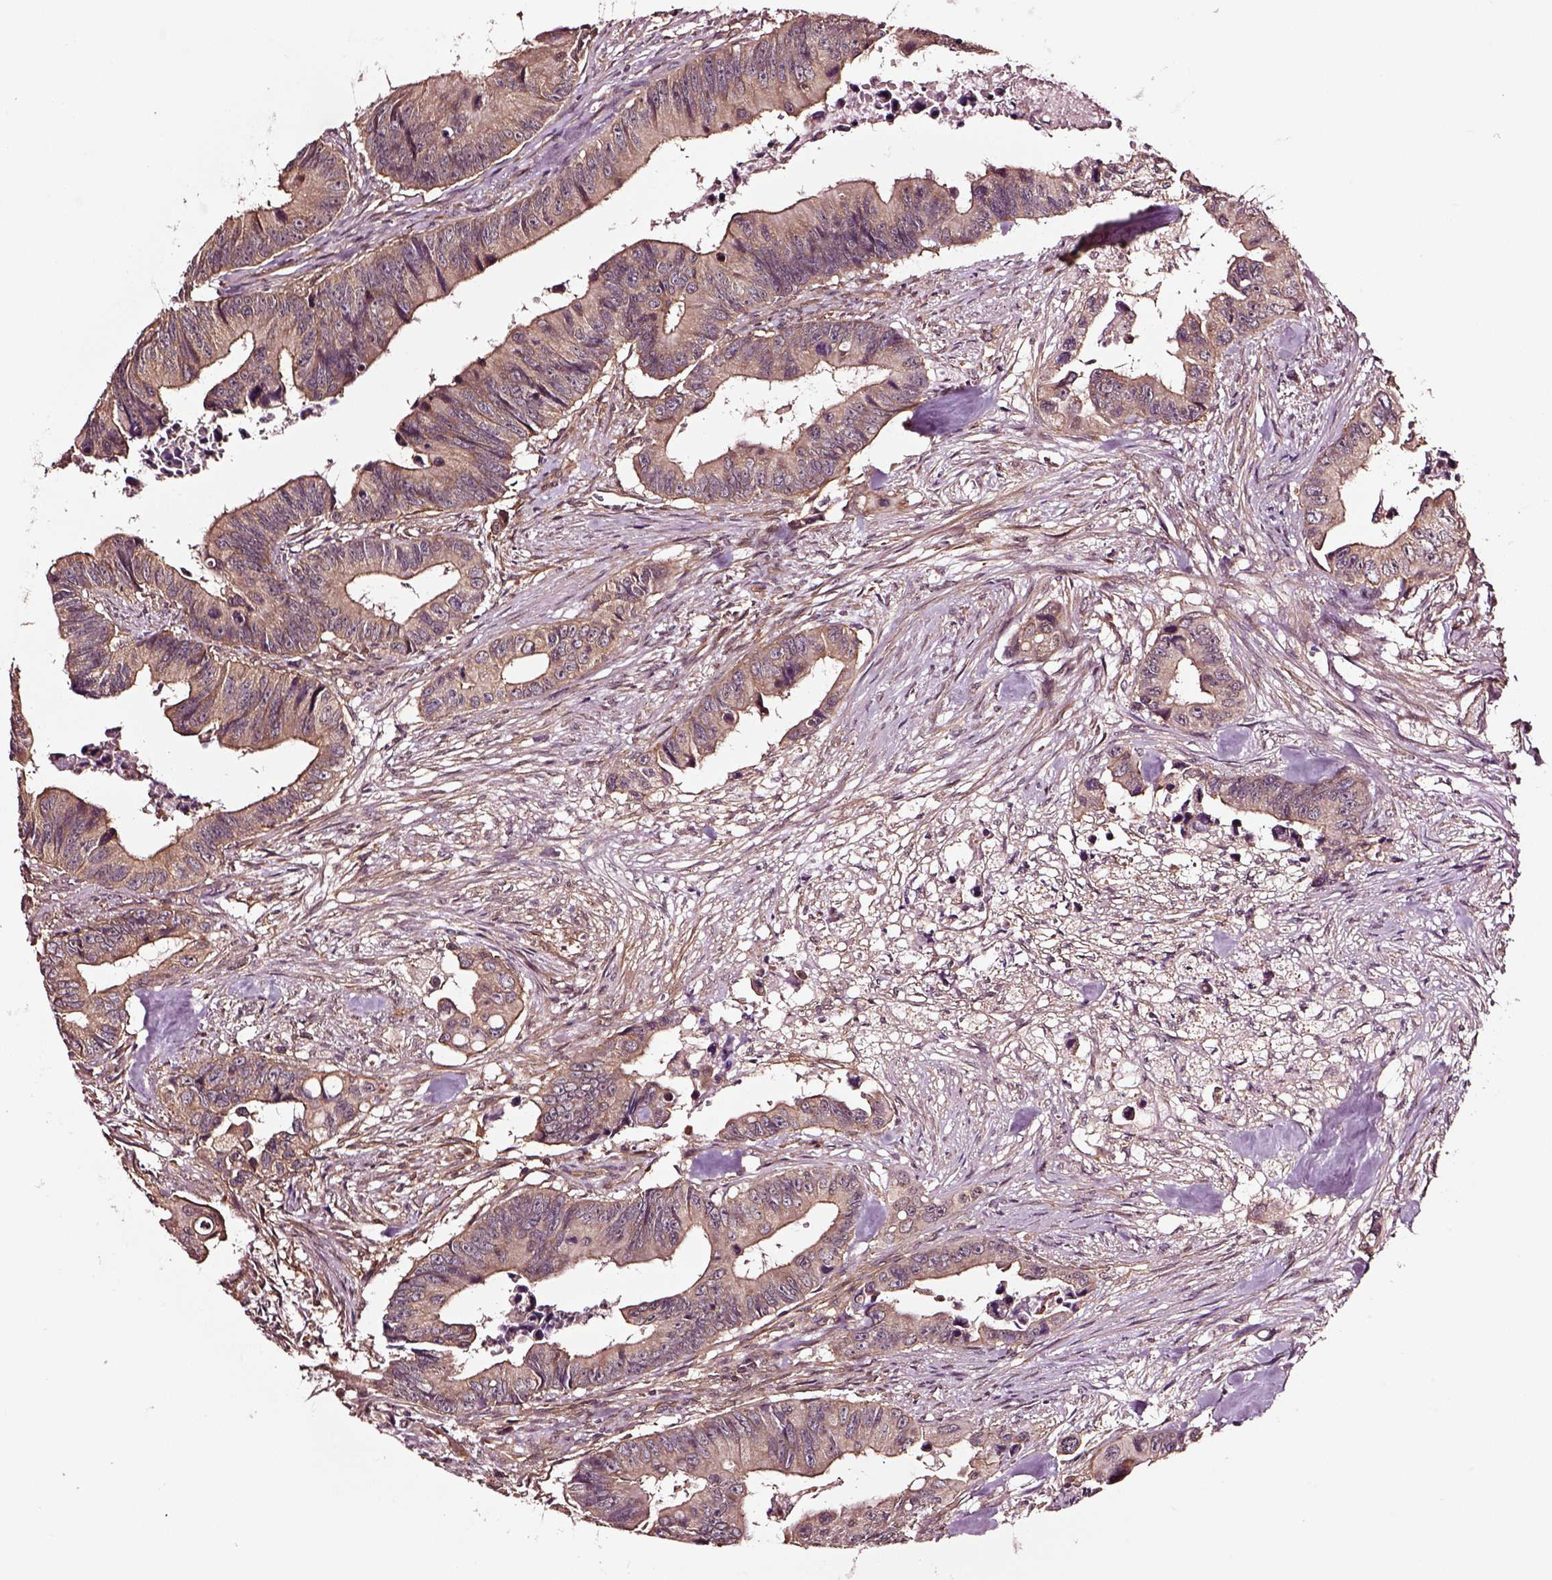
{"staining": {"intensity": "moderate", "quantity": "<25%", "location": "cytoplasmic/membranous"}, "tissue": "colorectal cancer", "cell_type": "Tumor cells", "image_type": "cancer", "snomed": [{"axis": "morphology", "description": "Adenocarcinoma, NOS"}, {"axis": "topography", "description": "Colon"}], "caption": "This image demonstrates immunohistochemistry staining of human colorectal cancer, with low moderate cytoplasmic/membranous expression in approximately <25% of tumor cells.", "gene": "RASSF5", "patient": {"sex": "female", "age": 87}}